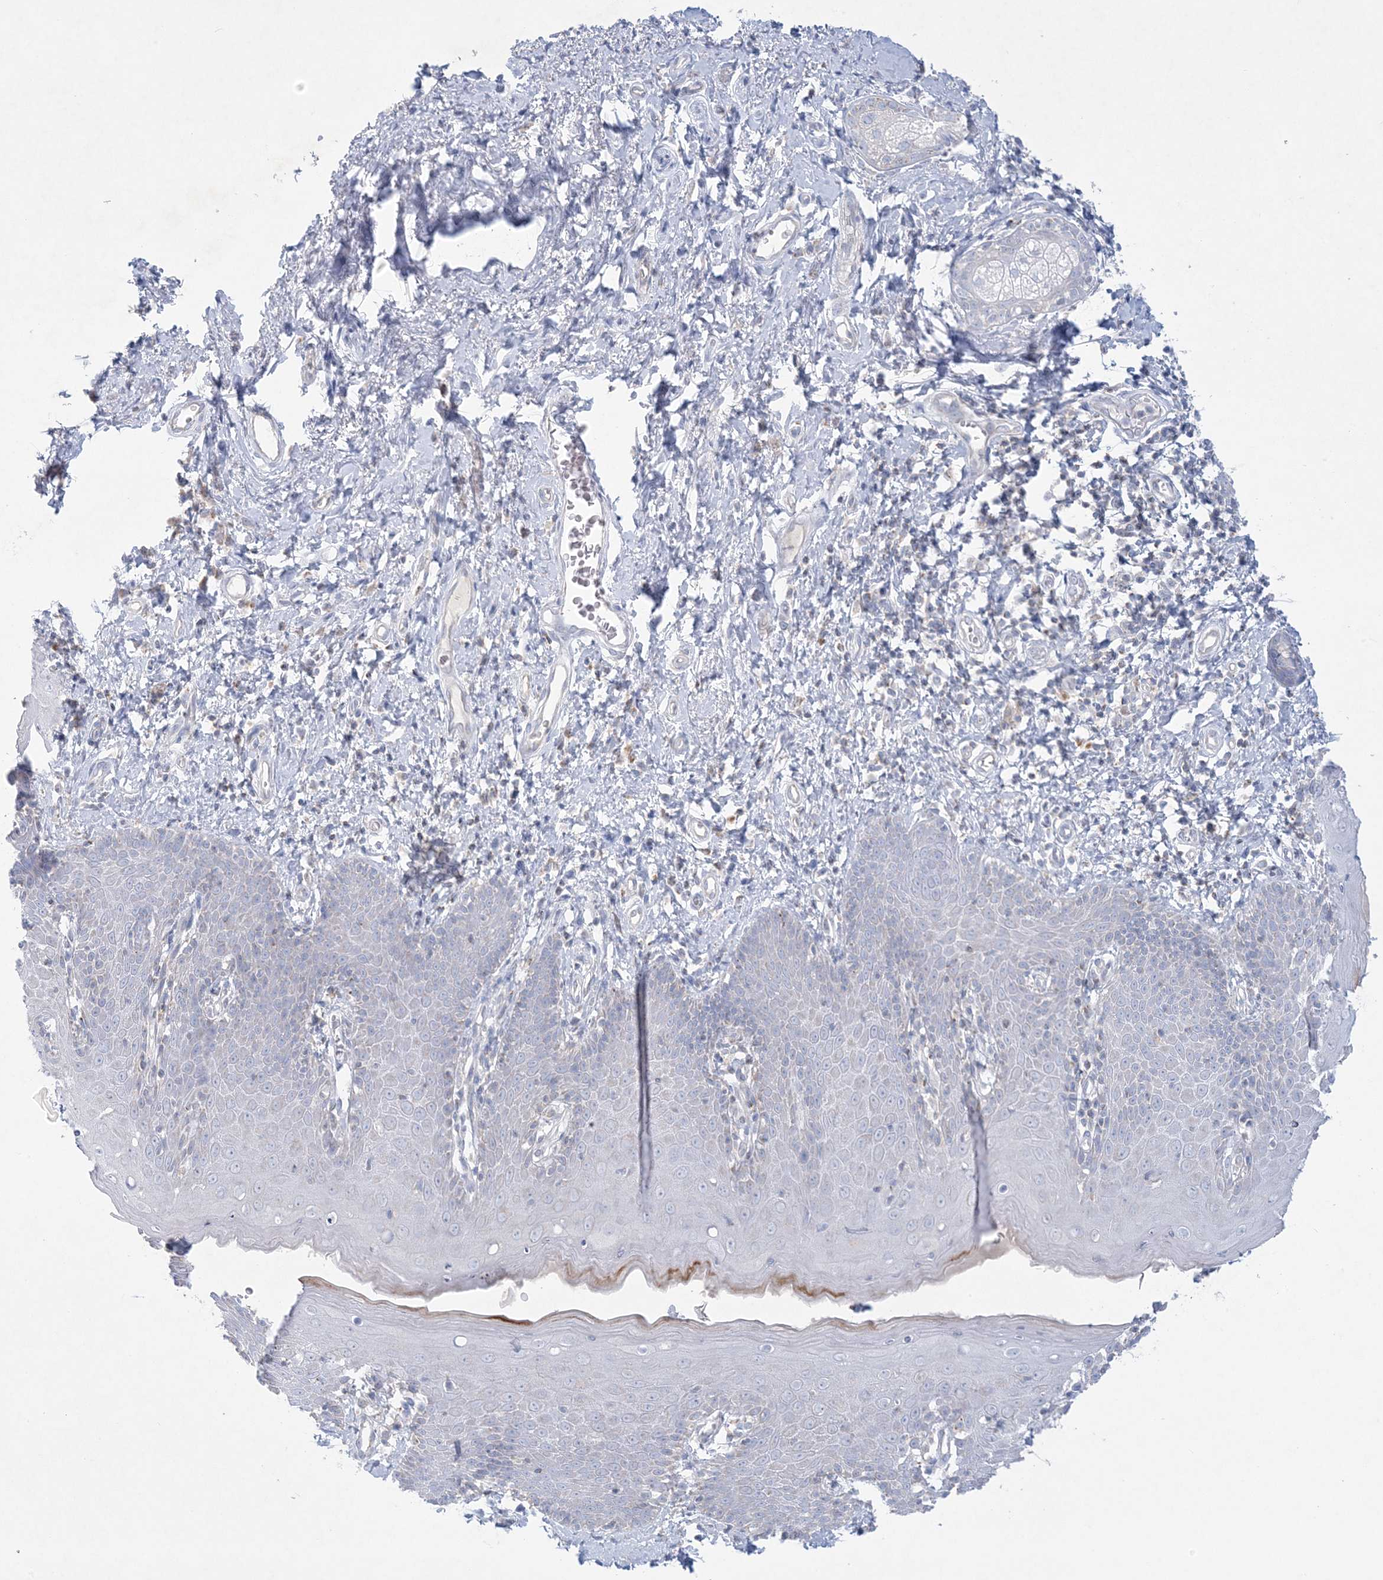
{"staining": {"intensity": "weak", "quantity": "<25%", "location": "cytoplasmic/membranous"}, "tissue": "skin", "cell_type": "Epidermal cells", "image_type": "normal", "snomed": [{"axis": "morphology", "description": "Normal tissue, NOS"}, {"axis": "topography", "description": "Vulva"}], "caption": "Photomicrograph shows no protein staining in epidermal cells of unremarkable skin. (Stains: DAB immunohistochemistry (IHC) with hematoxylin counter stain, Microscopy: brightfield microscopy at high magnification).", "gene": "KCTD6", "patient": {"sex": "female", "age": 66}}